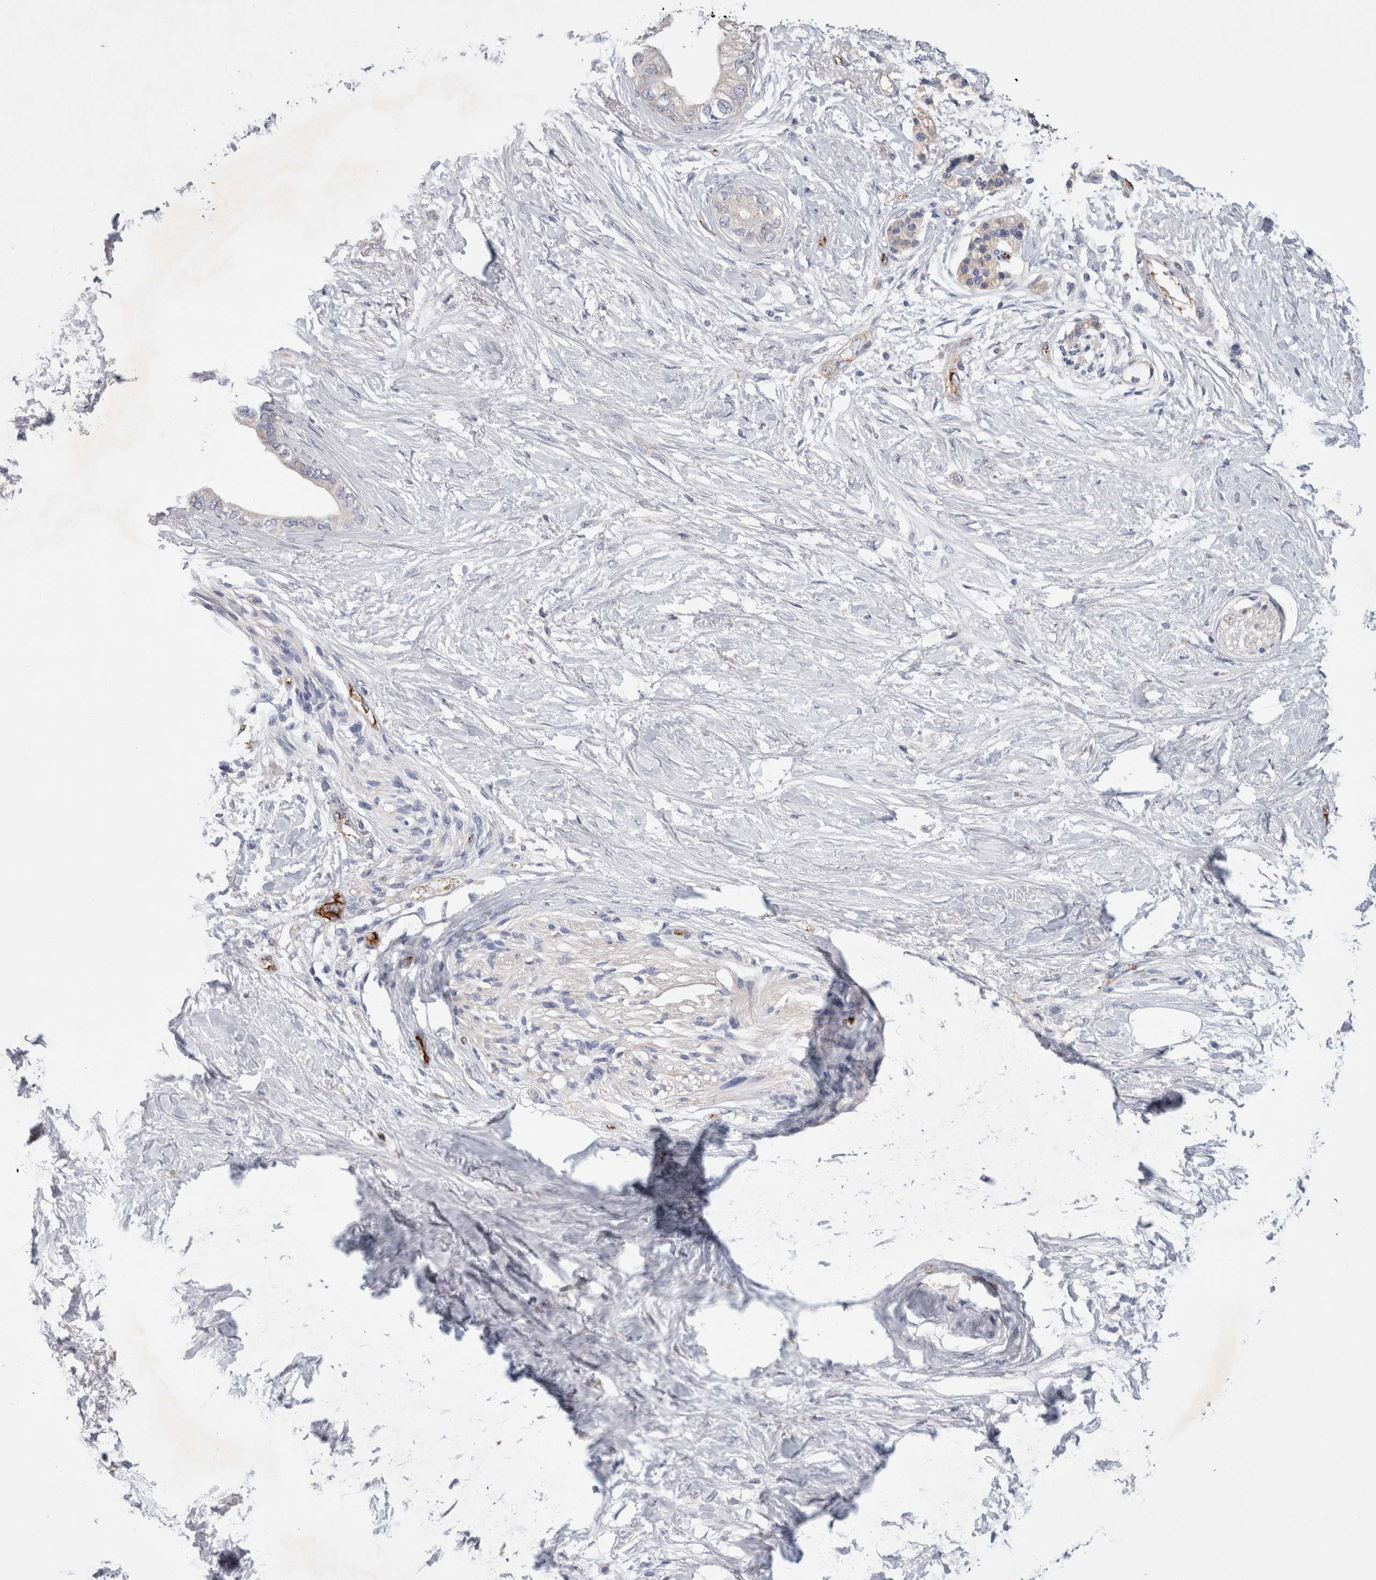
{"staining": {"intensity": "negative", "quantity": "none", "location": "none"}, "tissue": "pancreatic cancer", "cell_type": "Tumor cells", "image_type": "cancer", "snomed": [{"axis": "morphology", "description": "Normal tissue, NOS"}, {"axis": "morphology", "description": "Adenocarcinoma, NOS"}, {"axis": "topography", "description": "Pancreas"}, {"axis": "topography", "description": "Duodenum"}], "caption": "Micrograph shows no protein expression in tumor cells of pancreatic cancer (adenocarcinoma) tissue.", "gene": "IARS2", "patient": {"sex": "female", "age": 60}}